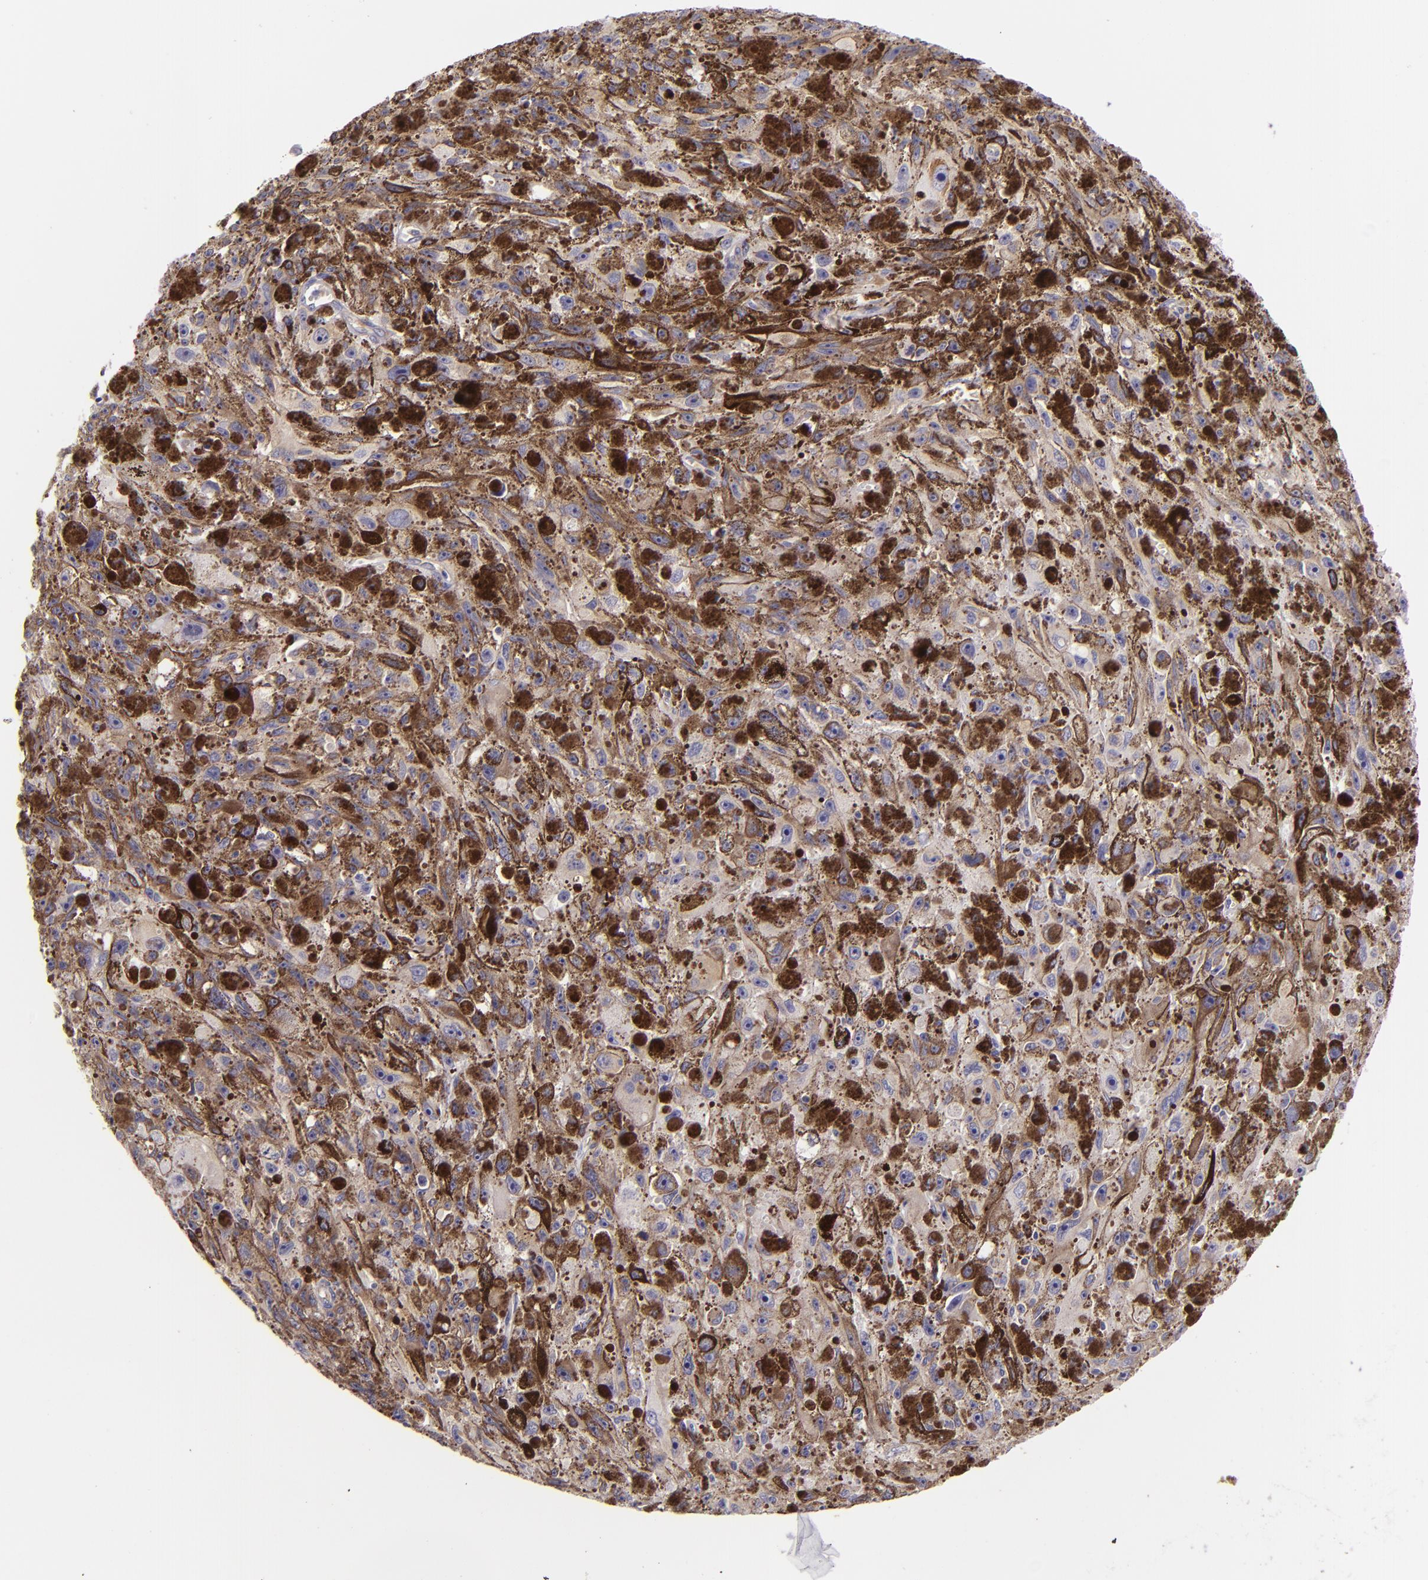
{"staining": {"intensity": "strong", "quantity": "25%-75%", "location": "cytoplasmic/membranous"}, "tissue": "melanoma", "cell_type": "Tumor cells", "image_type": "cancer", "snomed": [{"axis": "morphology", "description": "Malignant melanoma, NOS"}, {"axis": "topography", "description": "Skin"}], "caption": "Immunohistochemical staining of human malignant melanoma demonstrates high levels of strong cytoplasmic/membranous positivity in approximately 25%-75% of tumor cells. (Brightfield microscopy of DAB IHC at high magnification).", "gene": "UPF3B", "patient": {"sex": "female", "age": 104}}